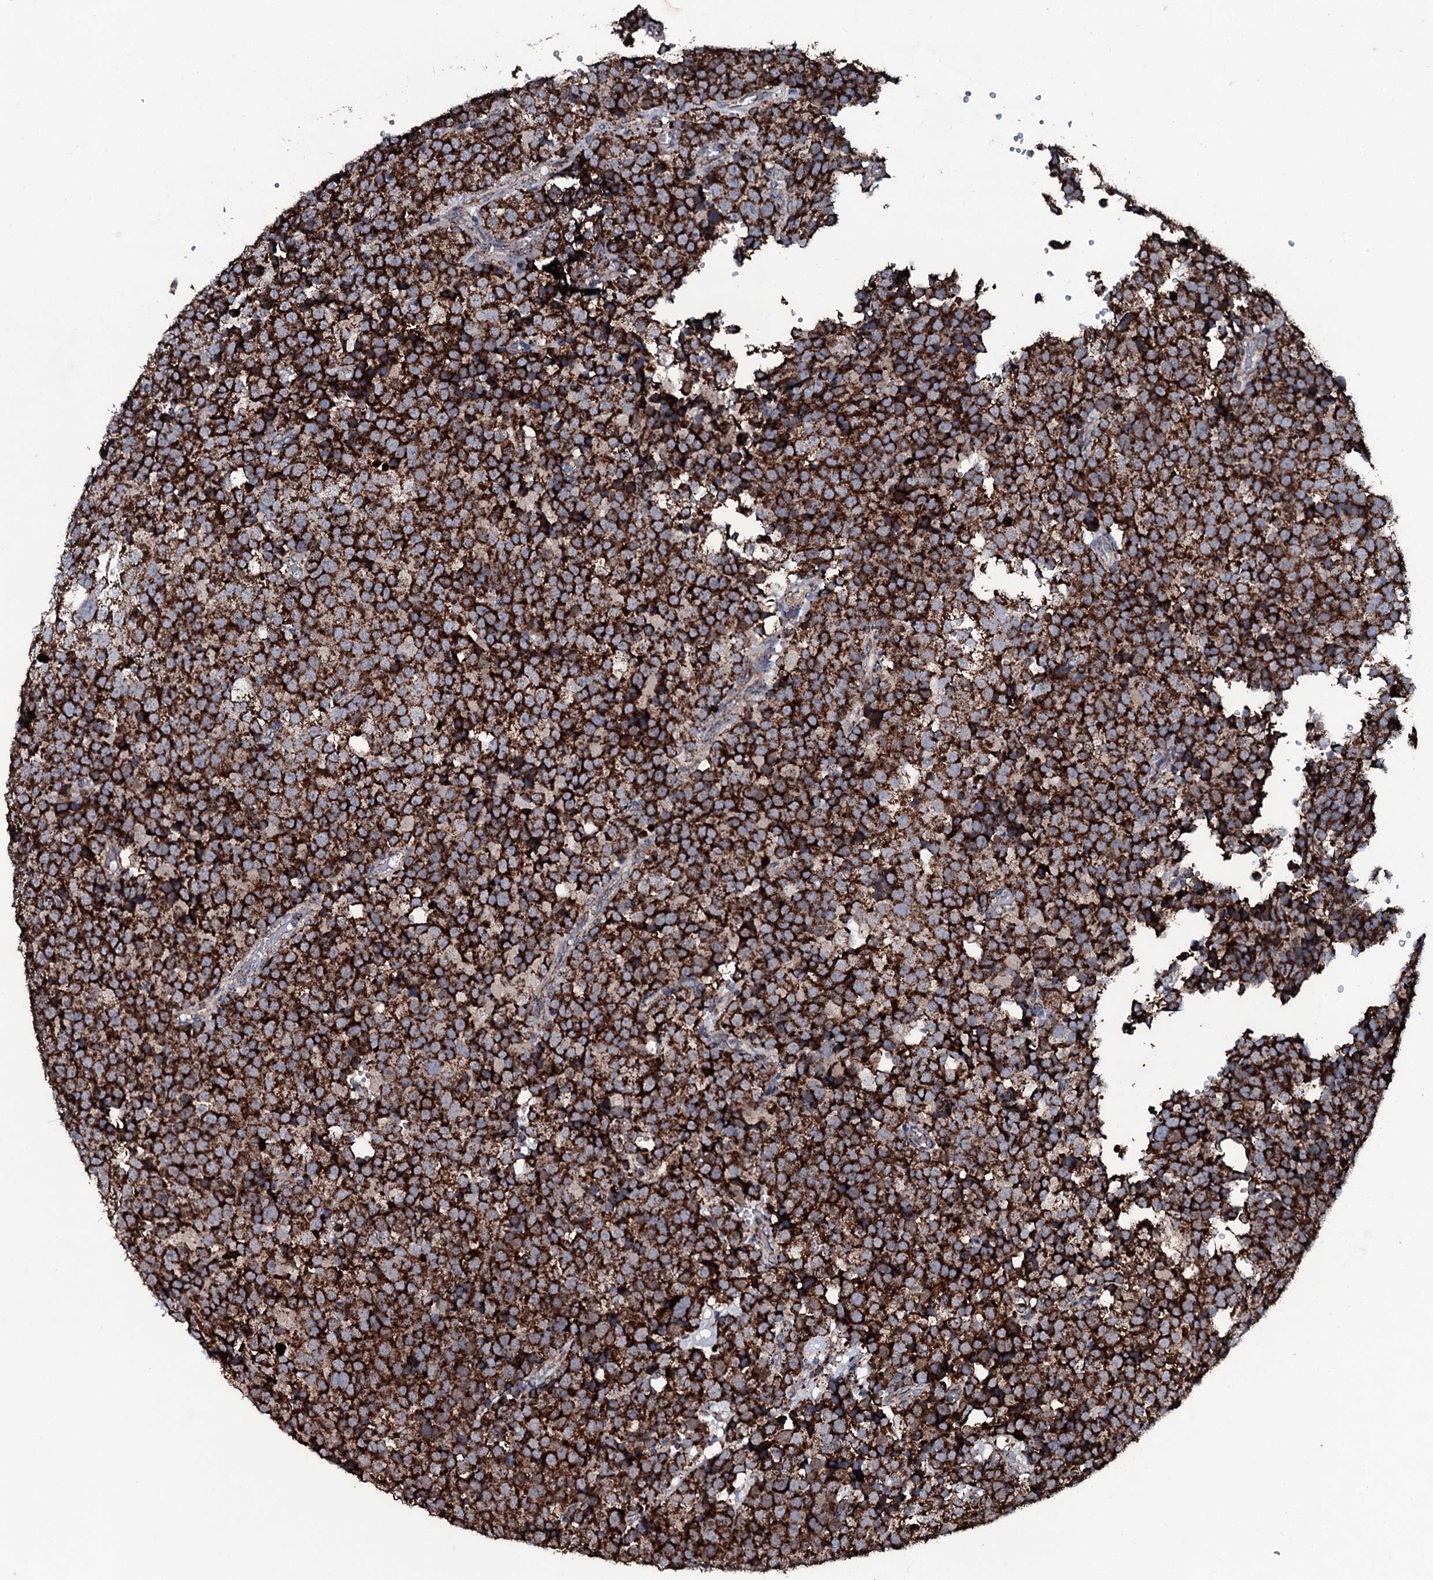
{"staining": {"intensity": "strong", "quantity": ">75%", "location": "cytoplasmic/membranous"}, "tissue": "testis cancer", "cell_type": "Tumor cells", "image_type": "cancer", "snomed": [{"axis": "morphology", "description": "Seminoma, NOS"}, {"axis": "topography", "description": "Testis"}], "caption": "This image exhibits IHC staining of testis seminoma, with high strong cytoplasmic/membranous positivity in approximately >75% of tumor cells.", "gene": "DYNC2I2", "patient": {"sex": "male", "age": 71}}